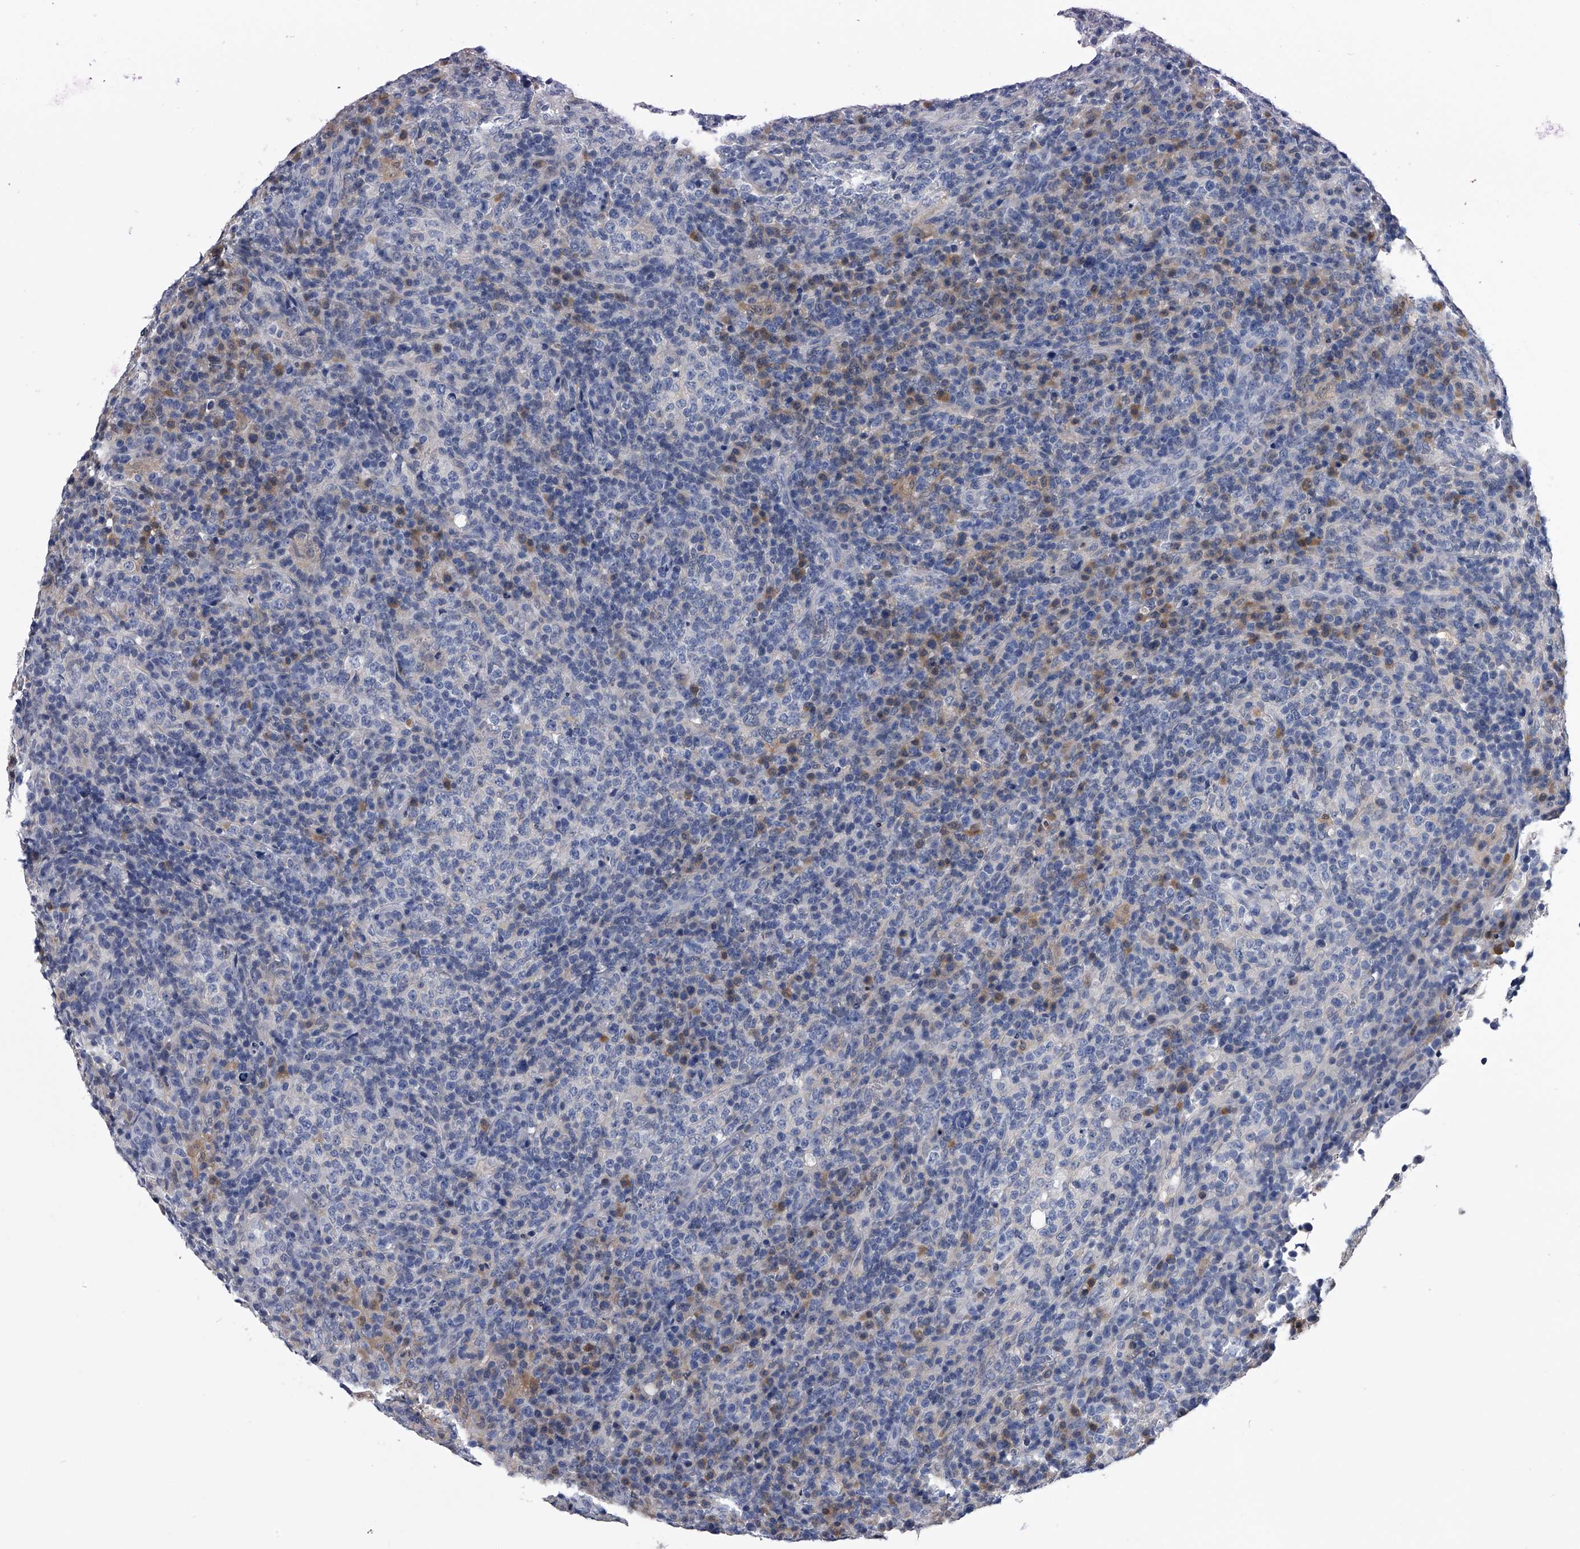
{"staining": {"intensity": "negative", "quantity": "none", "location": "none"}, "tissue": "lymphoma", "cell_type": "Tumor cells", "image_type": "cancer", "snomed": [{"axis": "morphology", "description": "Malignant lymphoma, non-Hodgkin's type, High grade"}, {"axis": "topography", "description": "Lymph node"}], "caption": "High power microscopy histopathology image of an immunohistochemistry (IHC) histopathology image of lymphoma, revealing no significant expression in tumor cells. (DAB (3,3'-diaminobenzidine) immunohistochemistry (IHC) with hematoxylin counter stain).", "gene": "PDXK", "patient": {"sex": "female", "age": 76}}